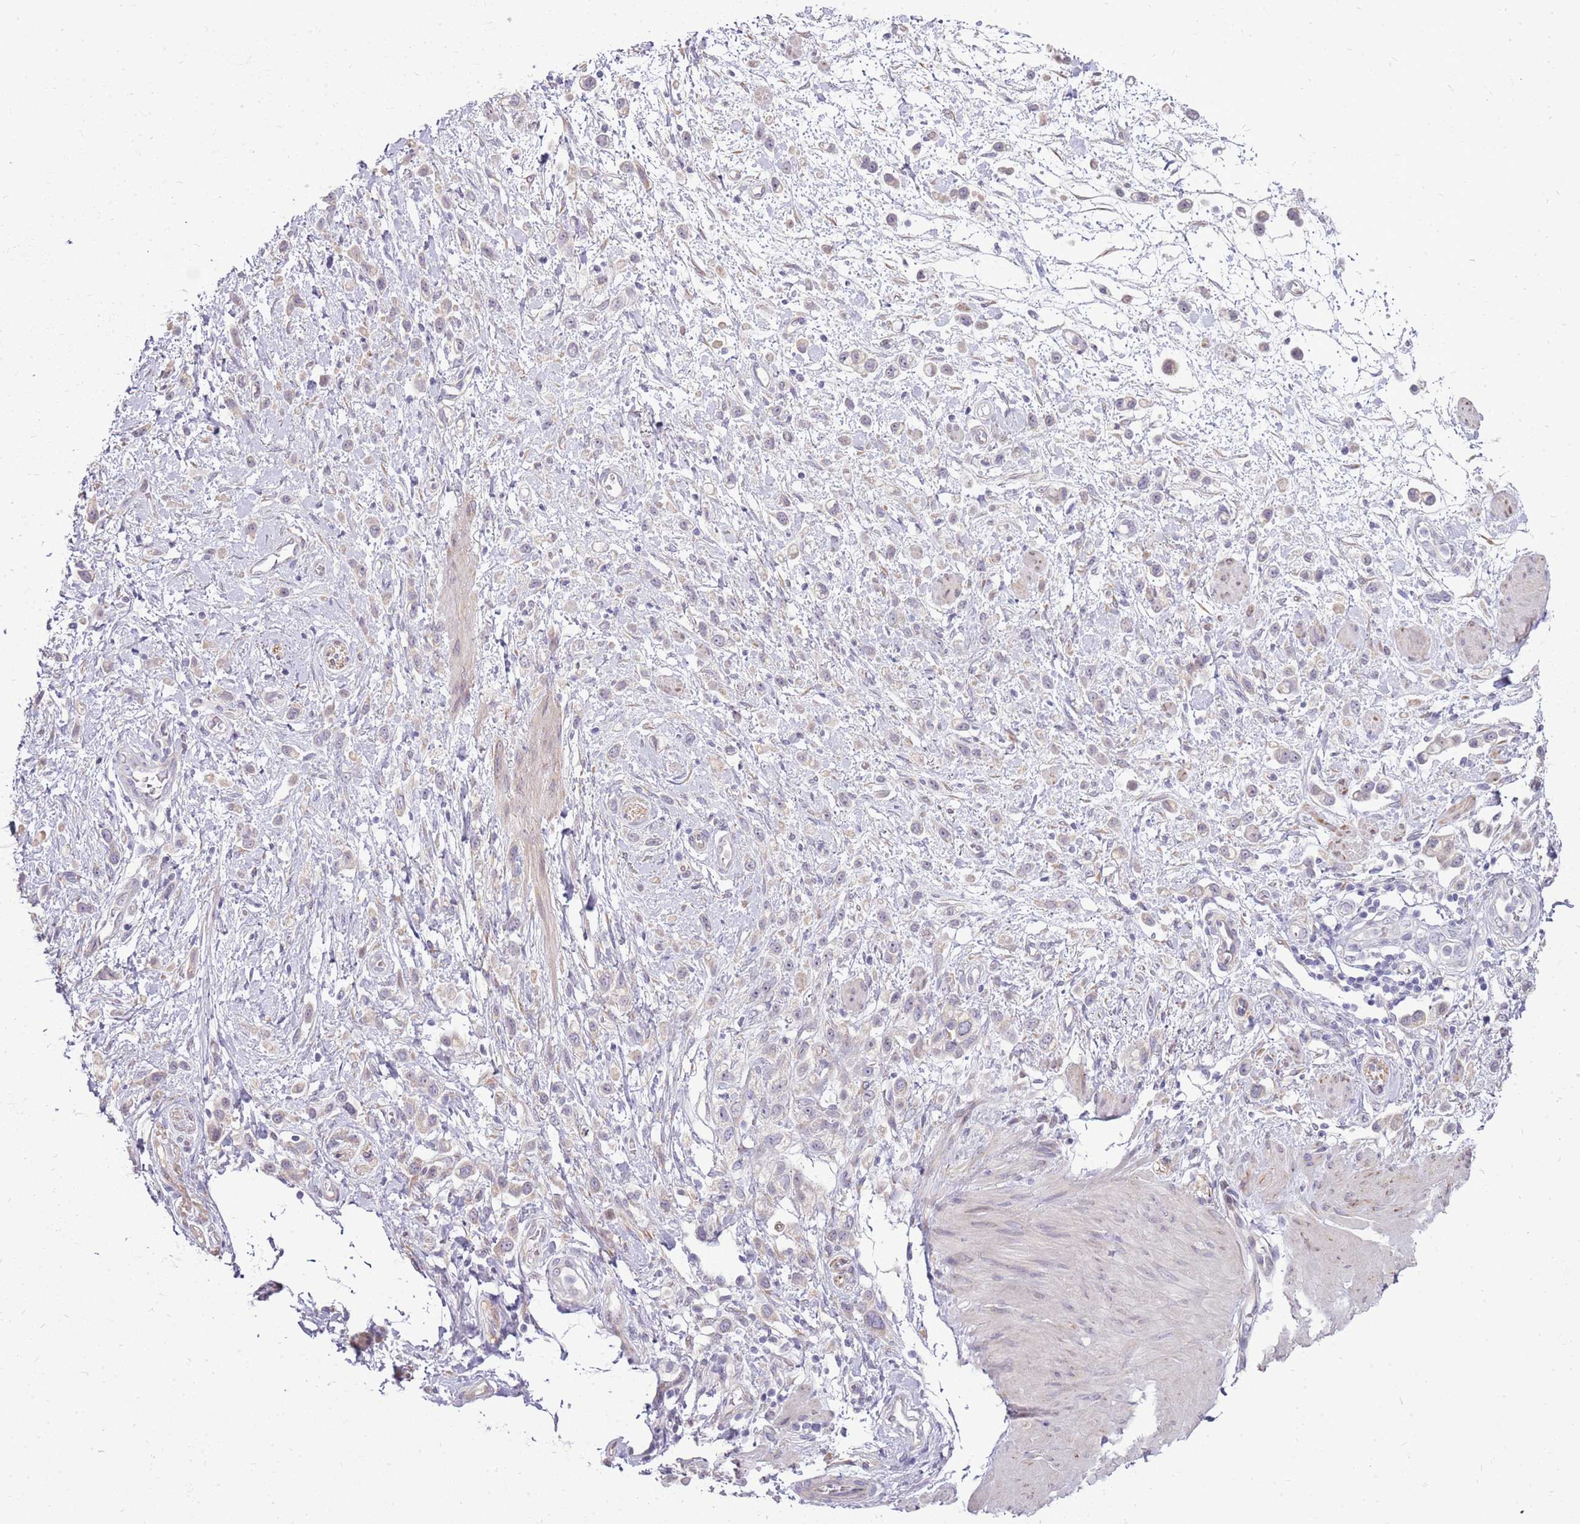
{"staining": {"intensity": "weak", "quantity": "<25%", "location": "cytoplasmic/membranous"}, "tissue": "stomach cancer", "cell_type": "Tumor cells", "image_type": "cancer", "snomed": [{"axis": "morphology", "description": "Adenocarcinoma, NOS"}, {"axis": "topography", "description": "Stomach"}], "caption": "There is no significant expression in tumor cells of adenocarcinoma (stomach).", "gene": "UGGT2", "patient": {"sex": "female", "age": 65}}